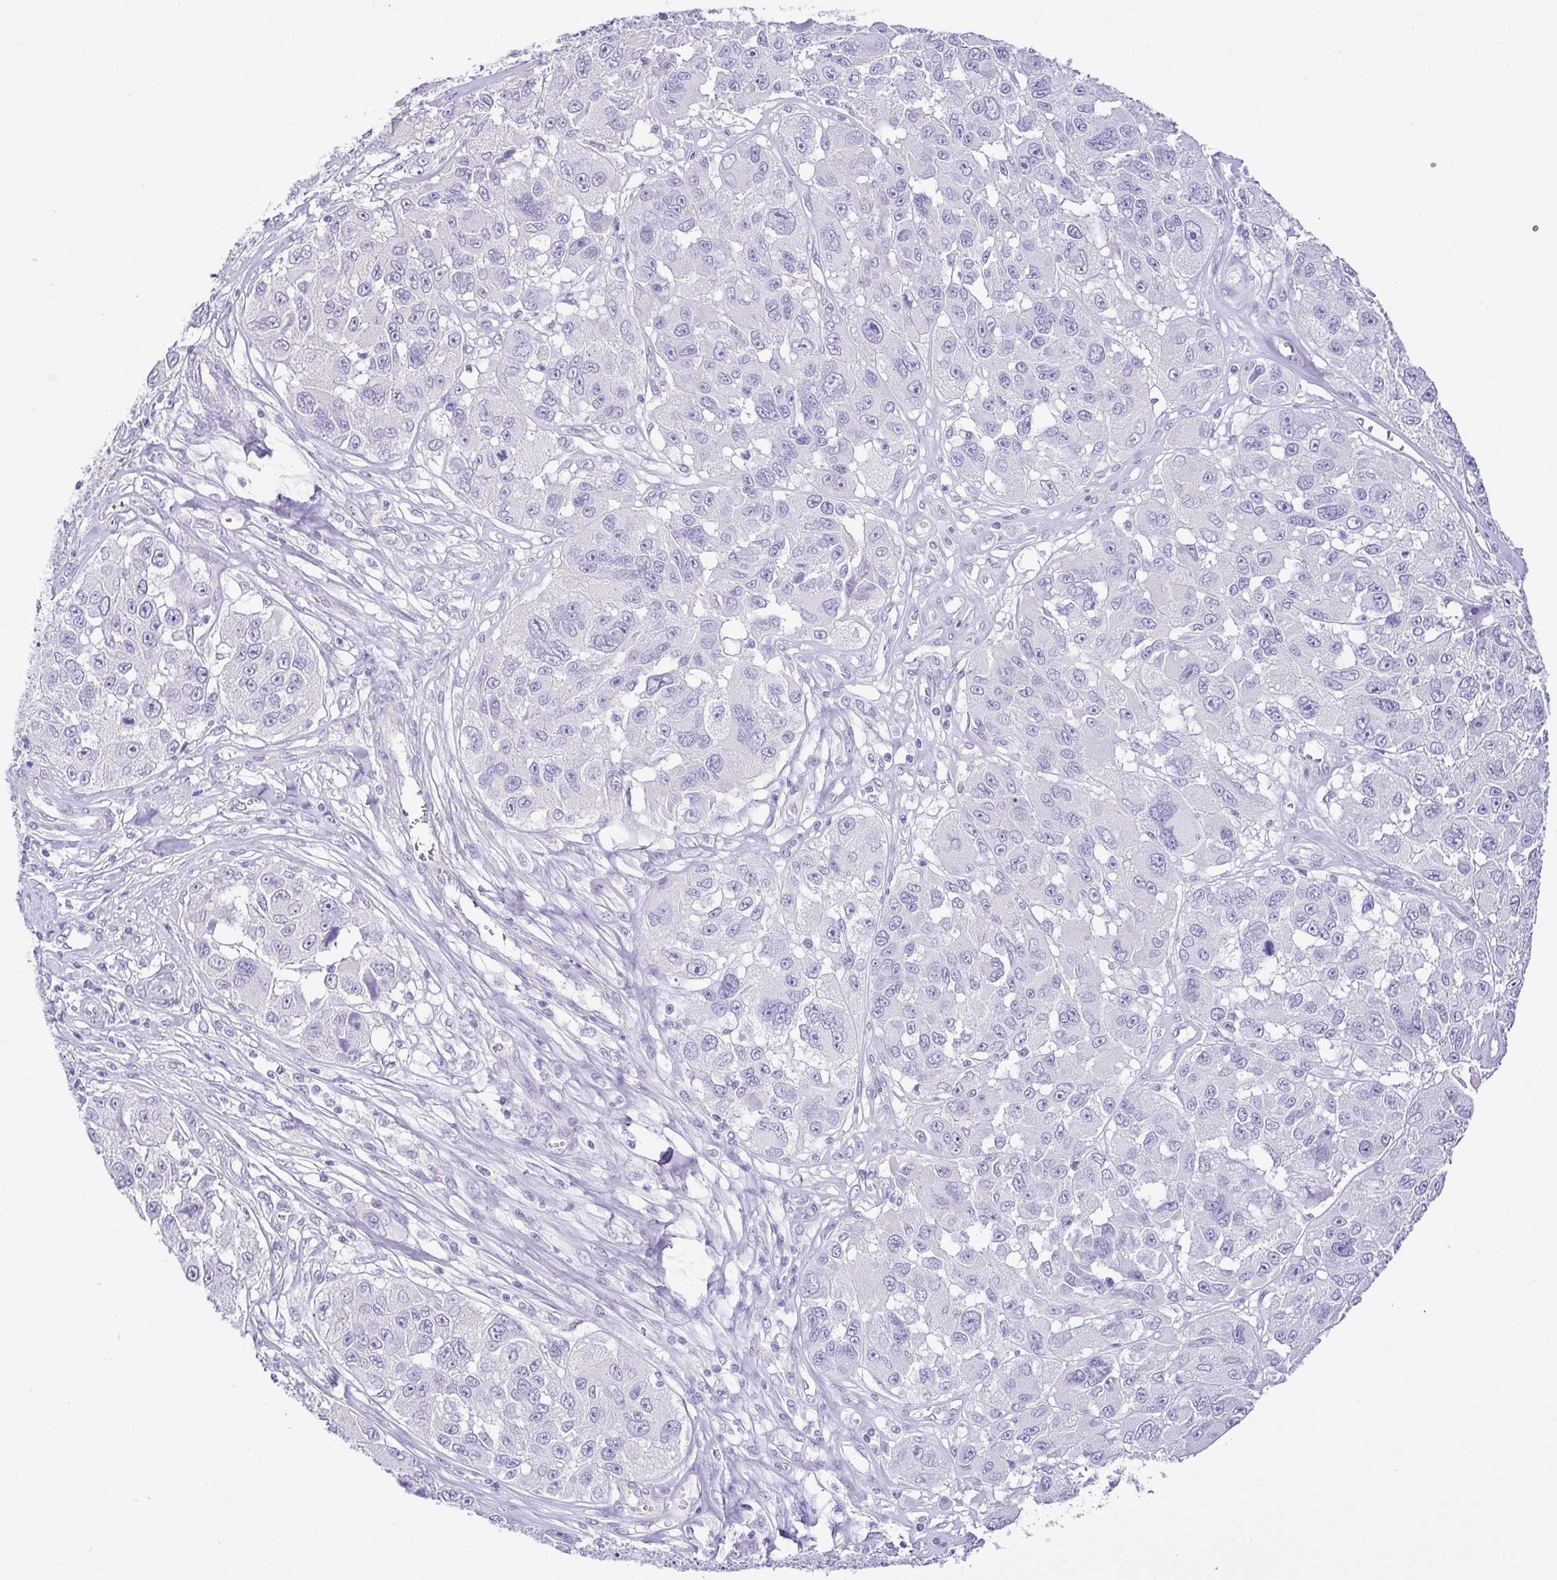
{"staining": {"intensity": "negative", "quantity": "none", "location": "none"}, "tissue": "melanoma", "cell_type": "Tumor cells", "image_type": "cancer", "snomed": [{"axis": "morphology", "description": "Malignant melanoma, NOS"}, {"axis": "topography", "description": "Skin"}], "caption": "Immunohistochemistry image of neoplastic tissue: malignant melanoma stained with DAB reveals no significant protein expression in tumor cells.", "gene": "EPB42", "patient": {"sex": "female", "age": 66}}